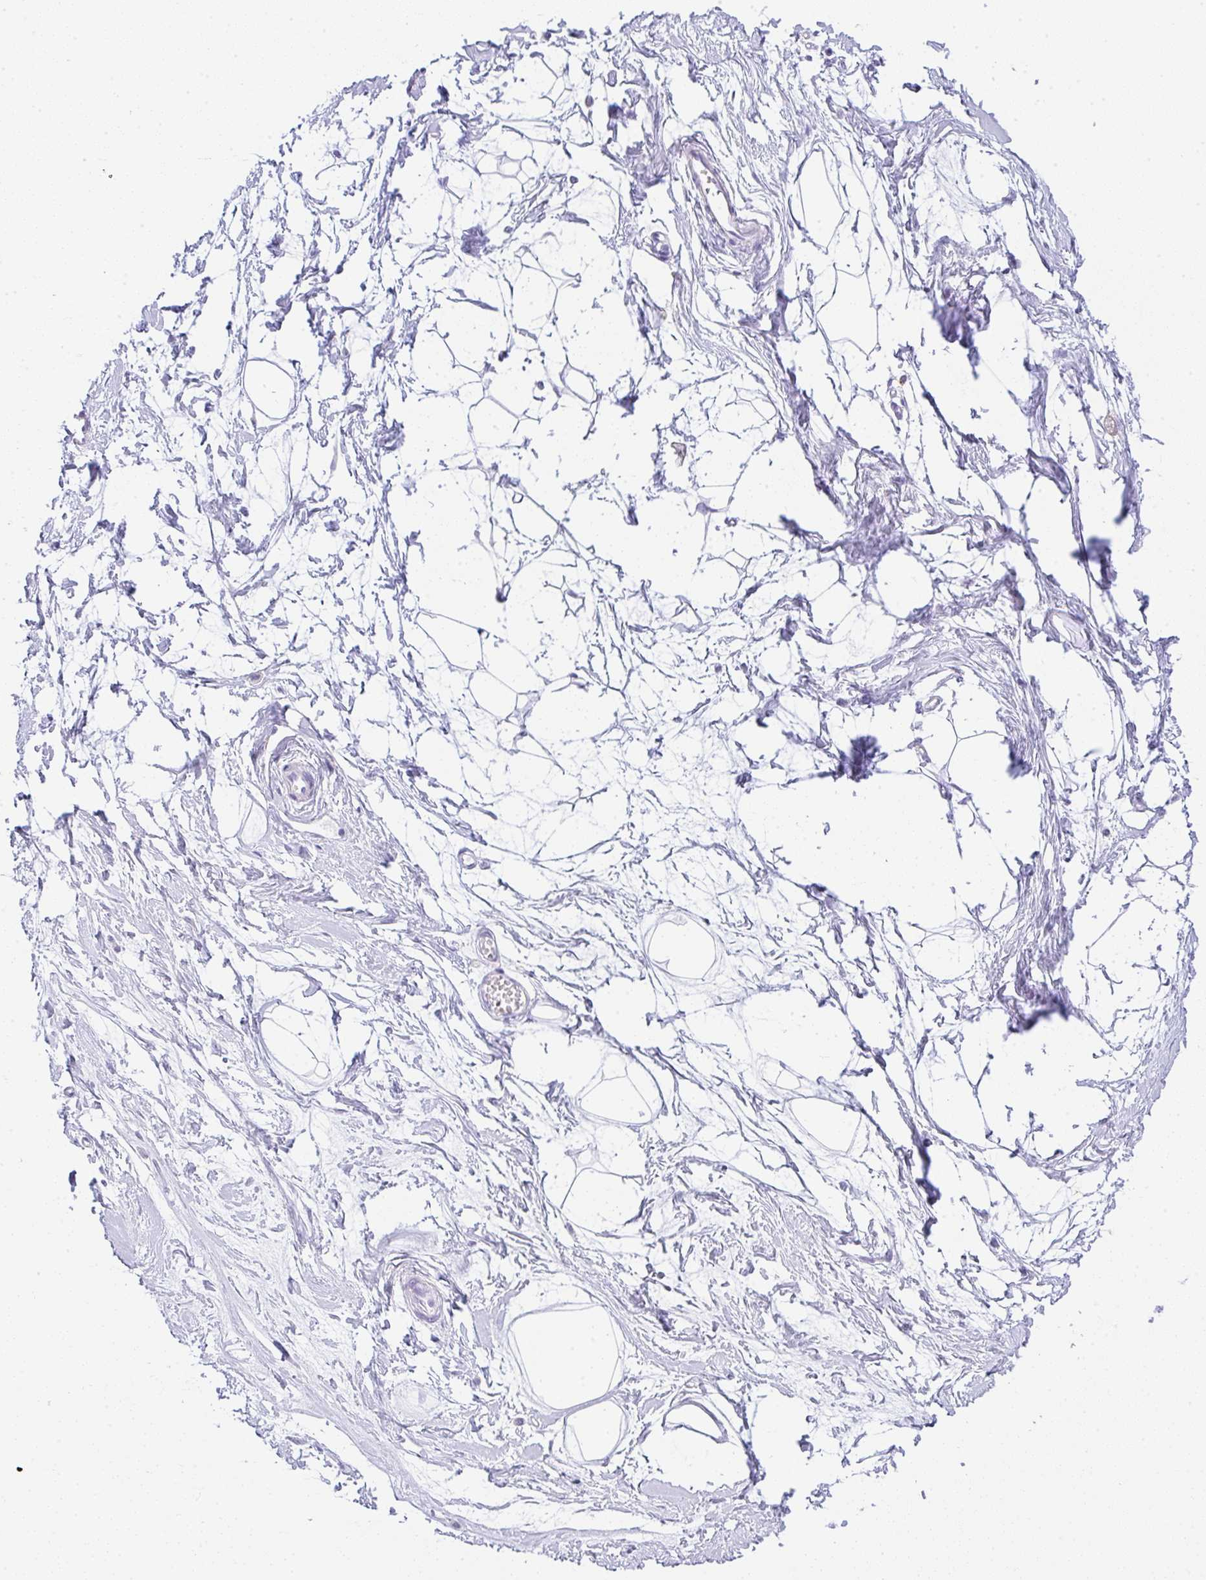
{"staining": {"intensity": "negative", "quantity": "none", "location": "none"}, "tissue": "breast", "cell_type": "Adipocytes", "image_type": "normal", "snomed": [{"axis": "morphology", "description": "Normal tissue, NOS"}, {"axis": "topography", "description": "Breast"}], "caption": "Immunohistochemistry photomicrograph of unremarkable breast: human breast stained with DAB exhibits no significant protein positivity in adipocytes. (Stains: DAB (3,3'-diaminobenzidine) IHC with hematoxylin counter stain, Microscopy: brightfield microscopy at high magnification).", "gene": "LPAR4", "patient": {"sex": "female", "age": 45}}